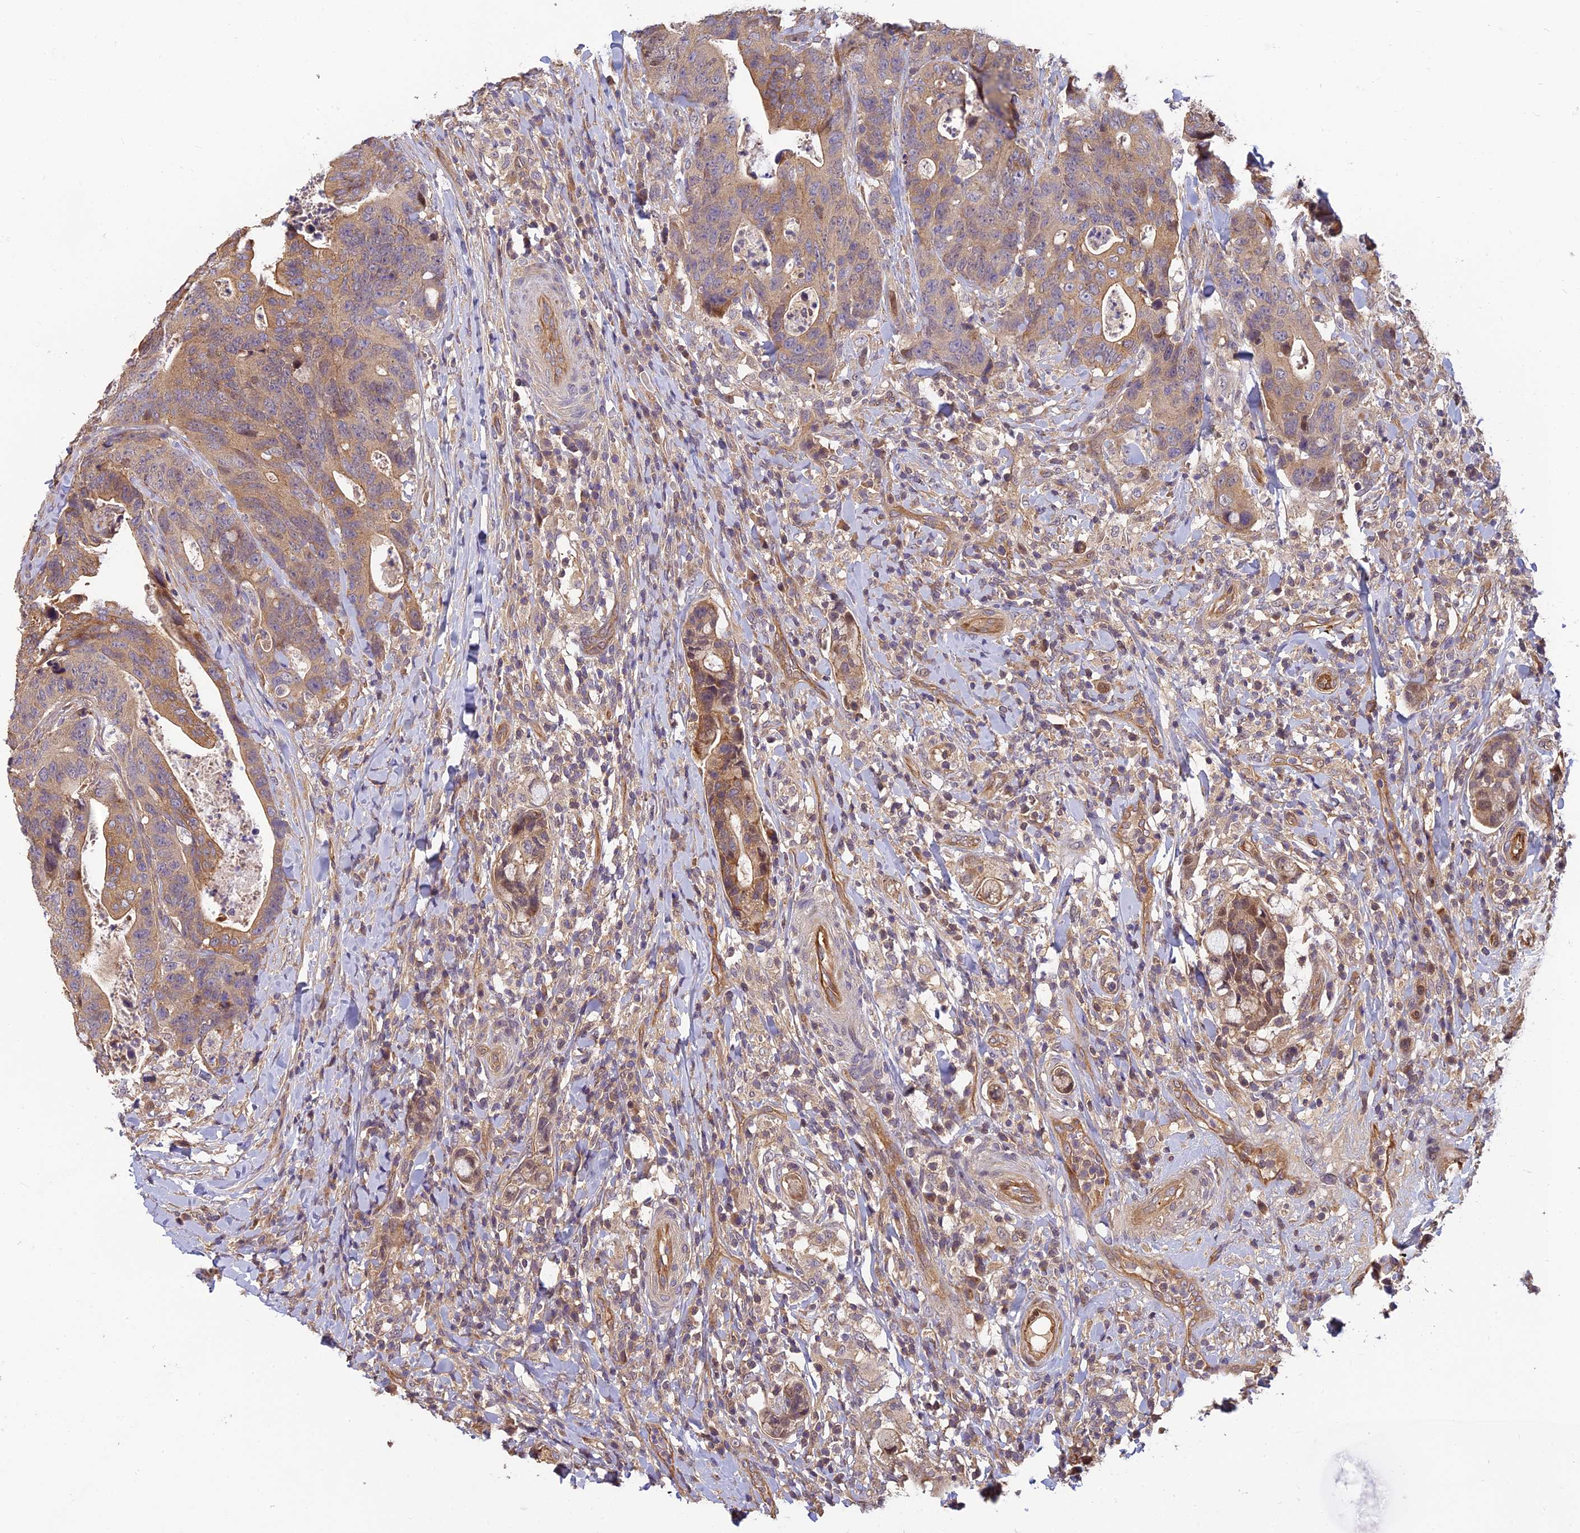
{"staining": {"intensity": "moderate", "quantity": ">75%", "location": "cytoplasmic/membranous"}, "tissue": "colorectal cancer", "cell_type": "Tumor cells", "image_type": "cancer", "snomed": [{"axis": "morphology", "description": "Adenocarcinoma, NOS"}, {"axis": "topography", "description": "Colon"}], "caption": "A micrograph showing moderate cytoplasmic/membranous positivity in about >75% of tumor cells in adenocarcinoma (colorectal), as visualized by brown immunohistochemical staining.", "gene": "PIKFYVE", "patient": {"sex": "female", "age": 82}}